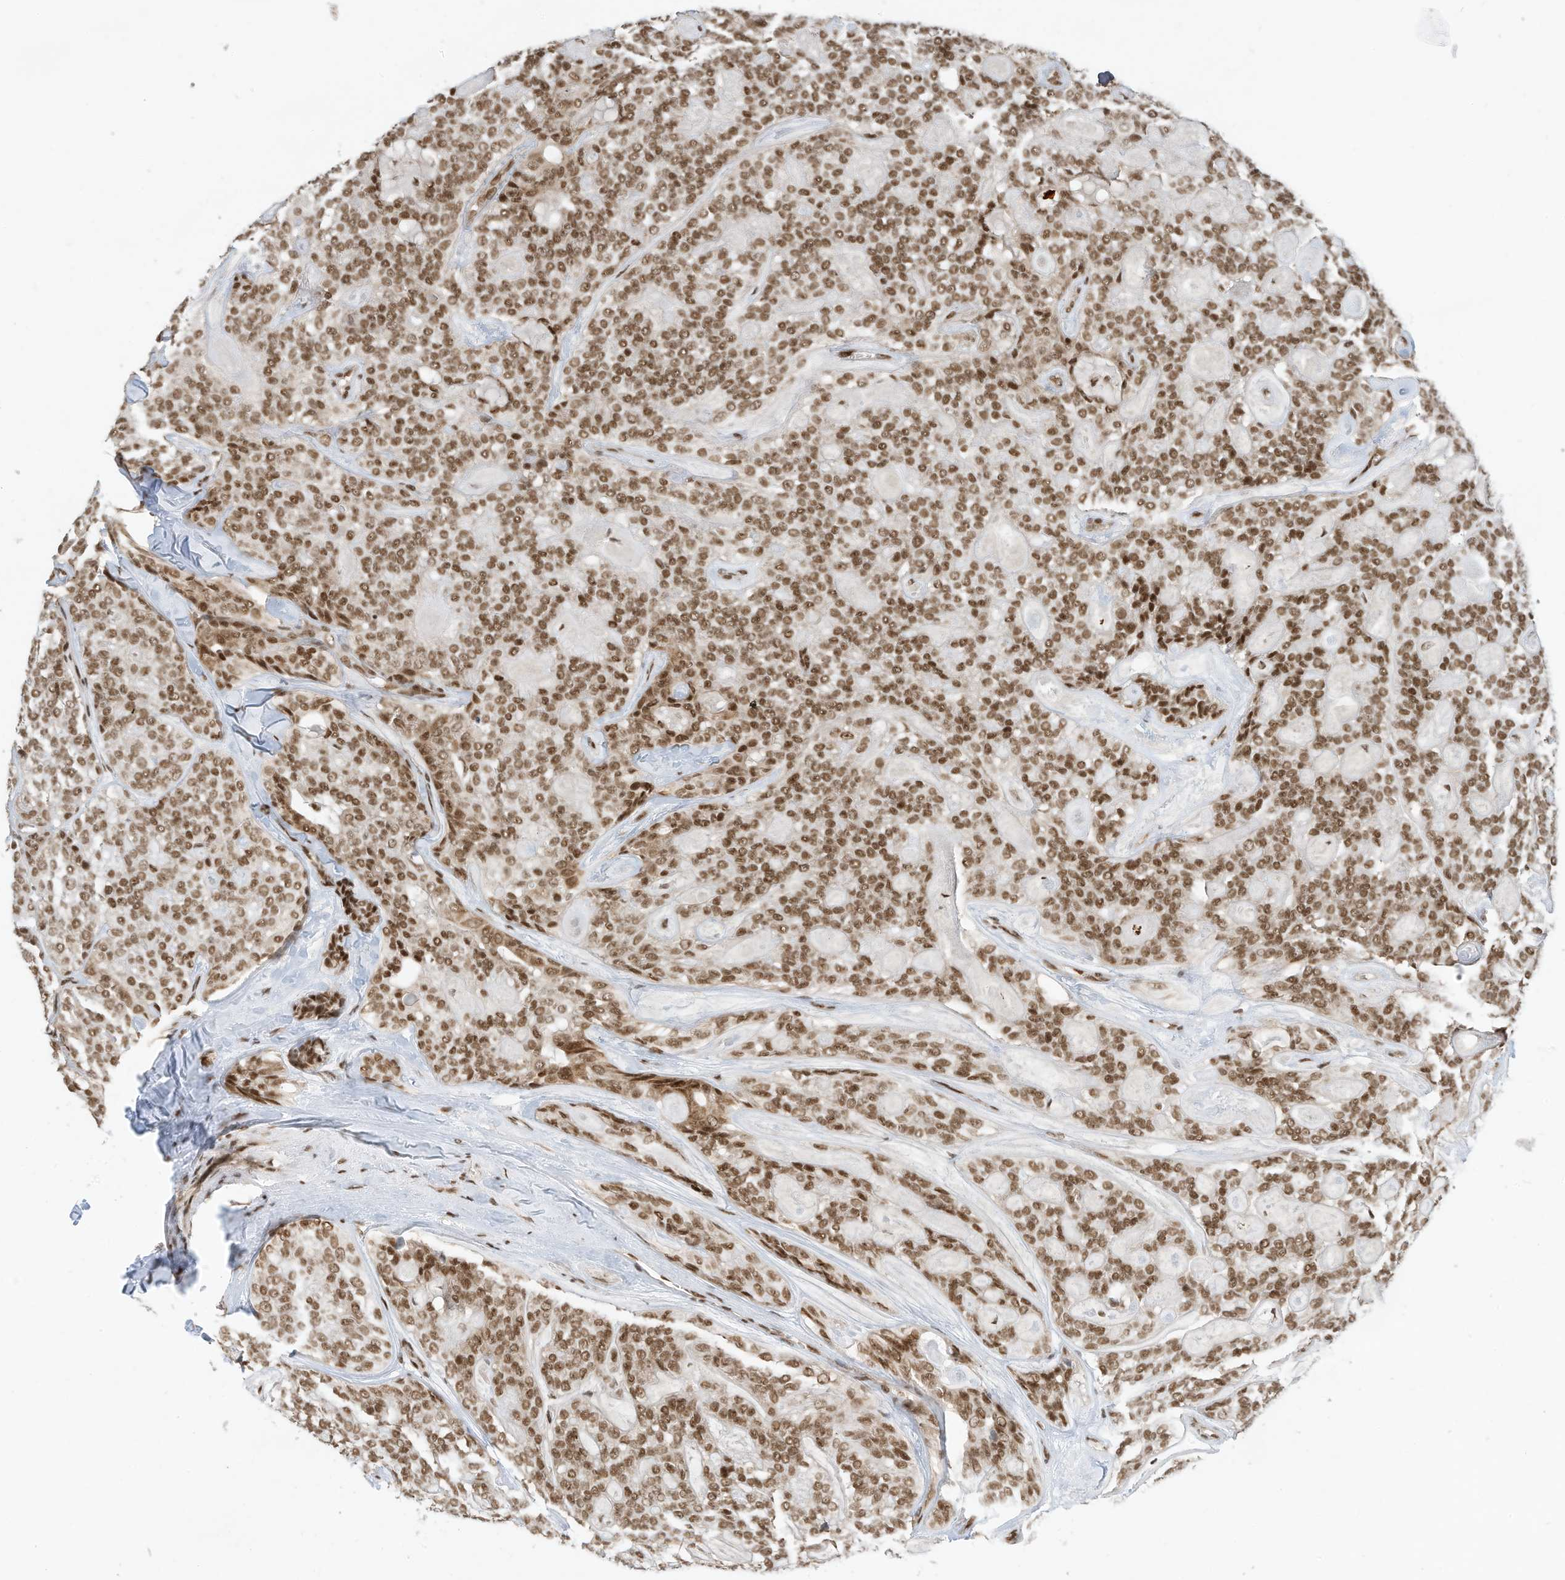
{"staining": {"intensity": "moderate", "quantity": ">75%", "location": "nuclear"}, "tissue": "head and neck cancer", "cell_type": "Tumor cells", "image_type": "cancer", "snomed": [{"axis": "morphology", "description": "Adenocarcinoma, NOS"}, {"axis": "topography", "description": "Head-Neck"}], "caption": "Immunohistochemistry (IHC) staining of head and neck adenocarcinoma, which demonstrates medium levels of moderate nuclear expression in approximately >75% of tumor cells indicating moderate nuclear protein positivity. The staining was performed using DAB (3,3'-diaminobenzidine) (brown) for protein detection and nuclei were counterstained in hematoxylin (blue).", "gene": "AURKAIP1", "patient": {"sex": "male", "age": 66}}